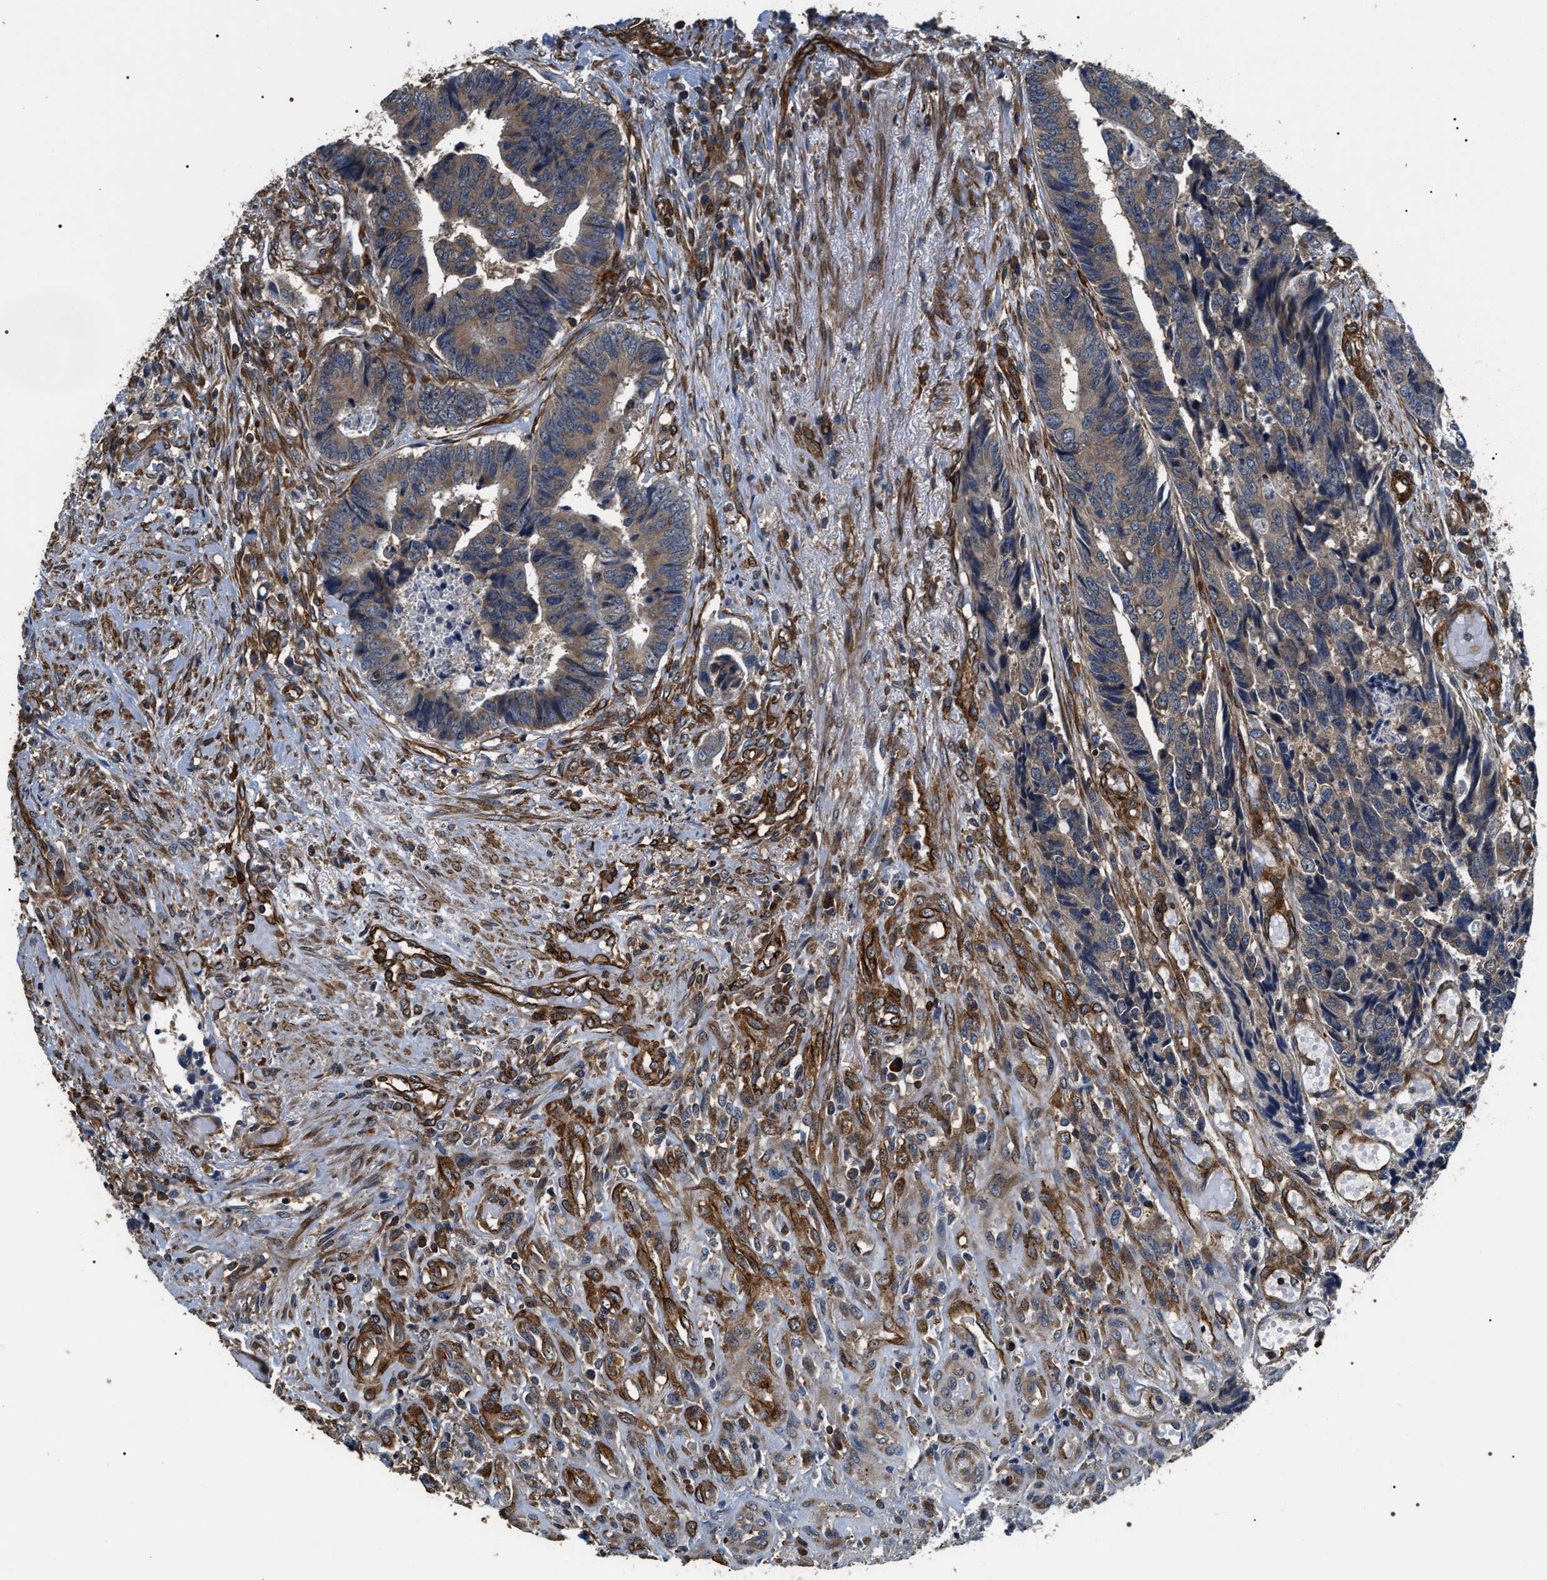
{"staining": {"intensity": "weak", "quantity": "25%-75%", "location": "cytoplasmic/membranous"}, "tissue": "colorectal cancer", "cell_type": "Tumor cells", "image_type": "cancer", "snomed": [{"axis": "morphology", "description": "Adenocarcinoma, NOS"}, {"axis": "topography", "description": "Rectum"}], "caption": "There is low levels of weak cytoplasmic/membranous expression in tumor cells of colorectal adenocarcinoma, as demonstrated by immunohistochemical staining (brown color).", "gene": "ZC3HAV1L", "patient": {"sex": "male", "age": 84}}